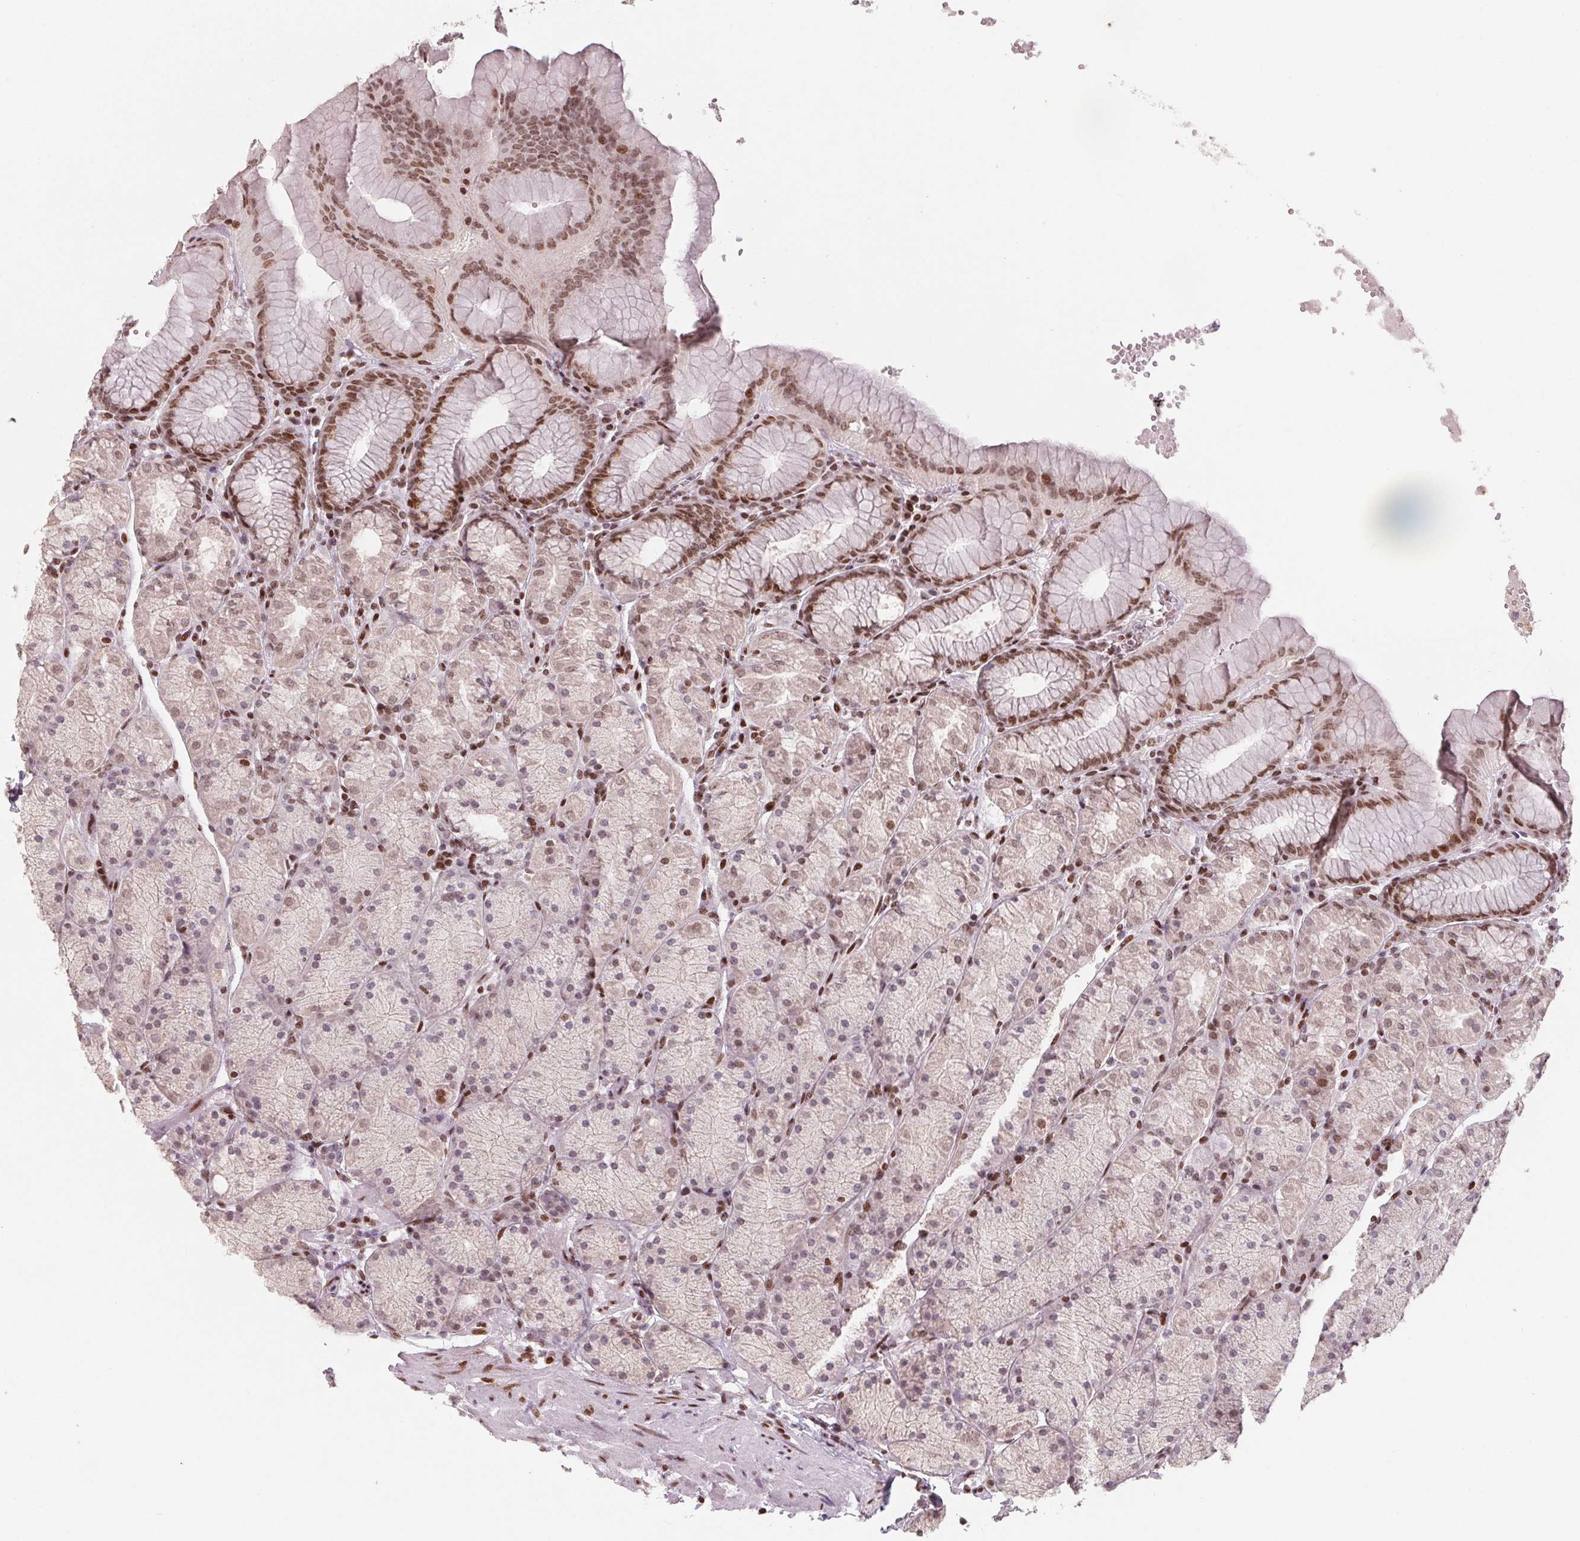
{"staining": {"intensity": "moderate", "quantity": "25%-75%", "location": "nuclear"}, "tissue": "stomach", "cell_type": "Glandular cells", "image_type": "normal", "snomed": [{"axis": "morphology", "description": "Normal tissue, NOS"}, {"axis": "topography", "description": "Stomach, upper"}, {"axis": "topography", "description": "Stomach"}], "caption": "This image reveals IHC staining of benign stomach, with medium moderate nuclear expression in approximately 25%-75% of glandular cells.", "gene": "KMT2A", "patient": {"sex": "male", "age": 76}}